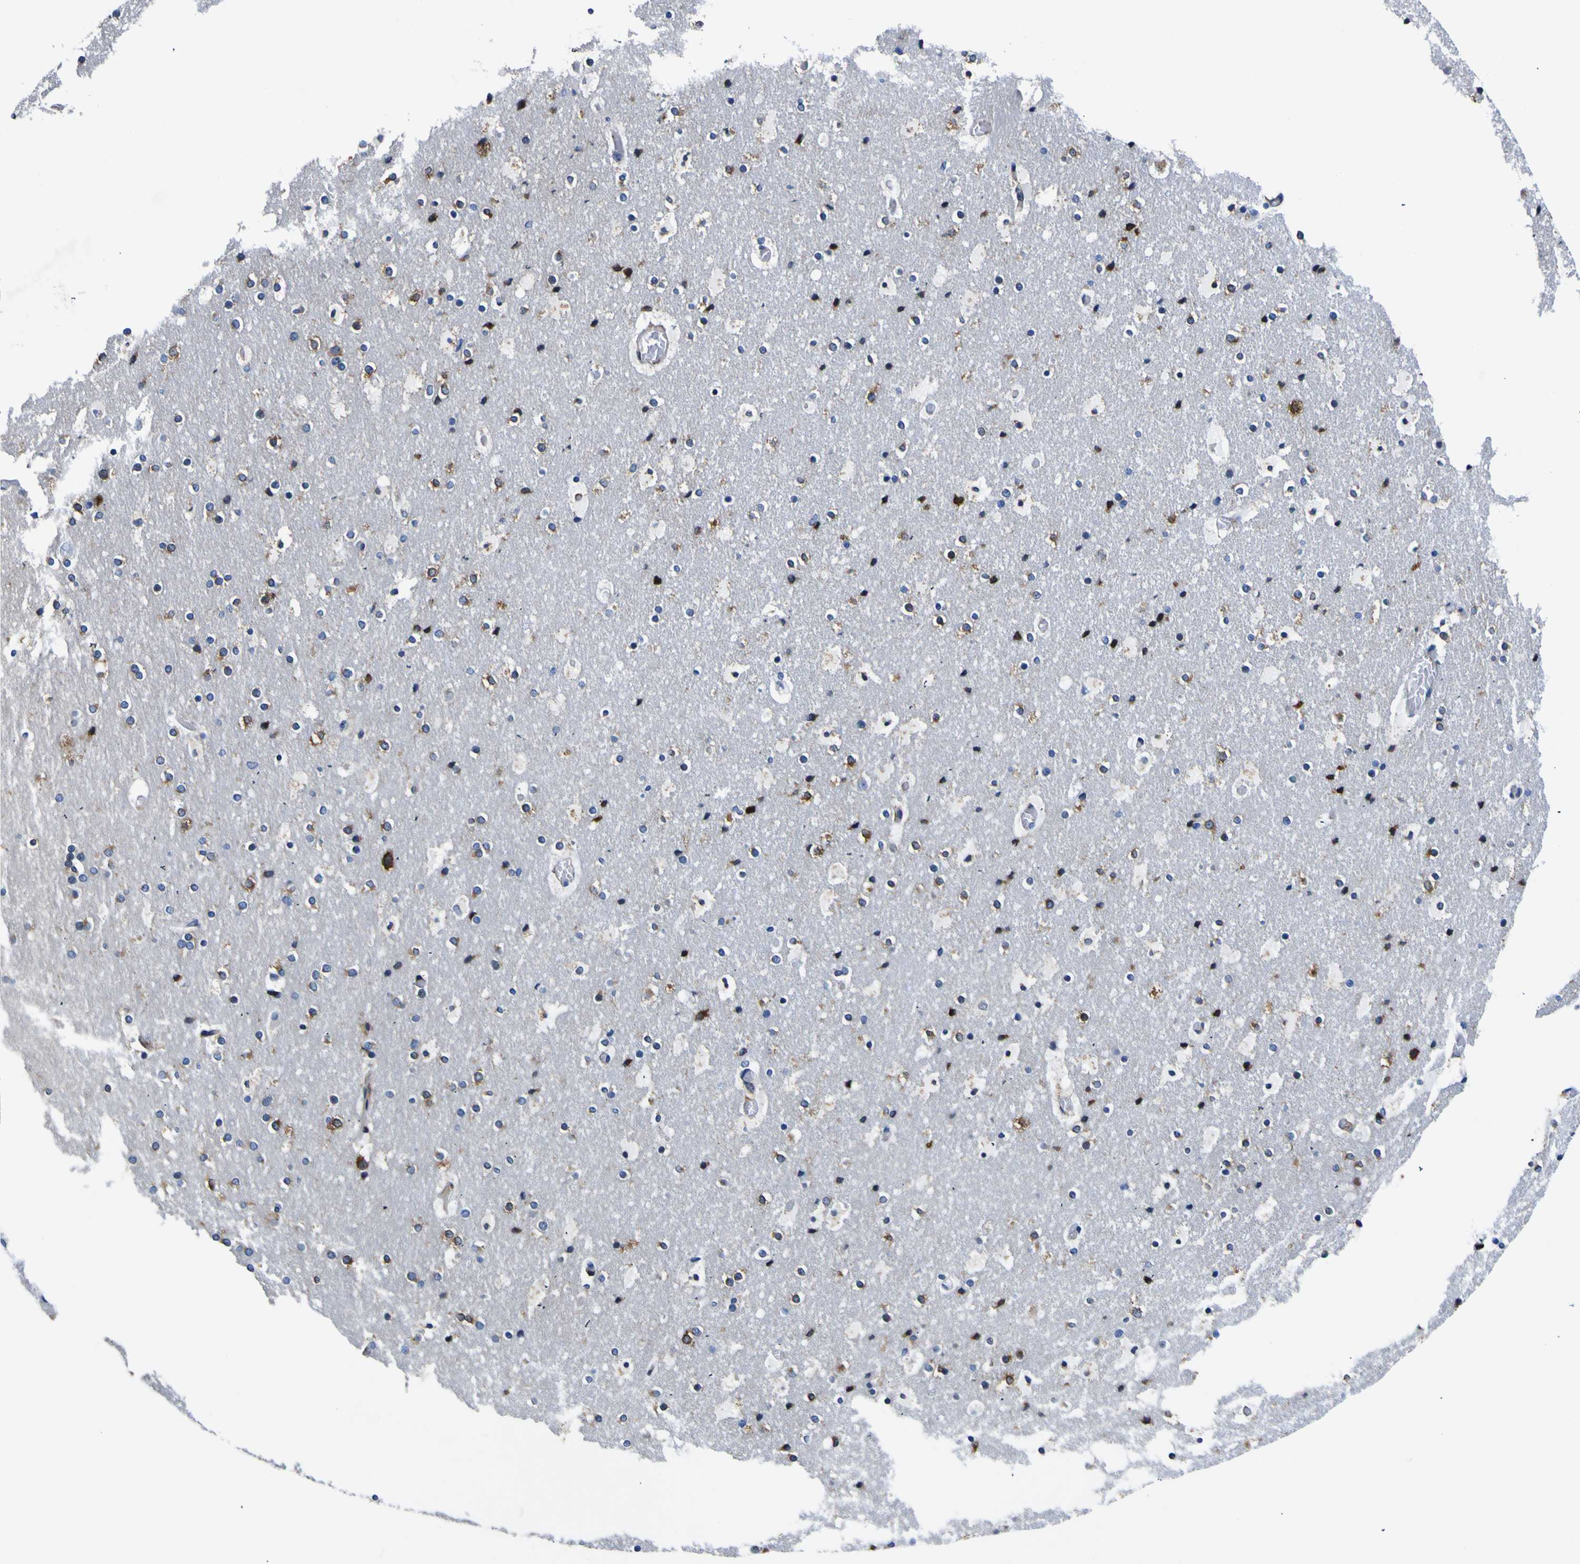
{"staining": {"intensity": "moderate", "quantity": ">75%", "location": "cytoplasmic/membranous"}, "tissue": "cerebral cortex", "cell_type": "Endothelial cells", "image_type": "normal", "snomed": [{"axis": "morphology", "description": "Normal tissue, NOS"}, {"axis": "topography", "description": "Cerebral cortex"}], "caption": "This image demonstrates unremarkable cerebral cortex stained with immunohistochemistry to label a protein in brown. The cytoplasmic/membranous of endothelial cells show moderate positivity for the protein. Nuclei are counter-stained blue.", "gene": "SCD", "patient": {"sex": "male", "age": 57}}